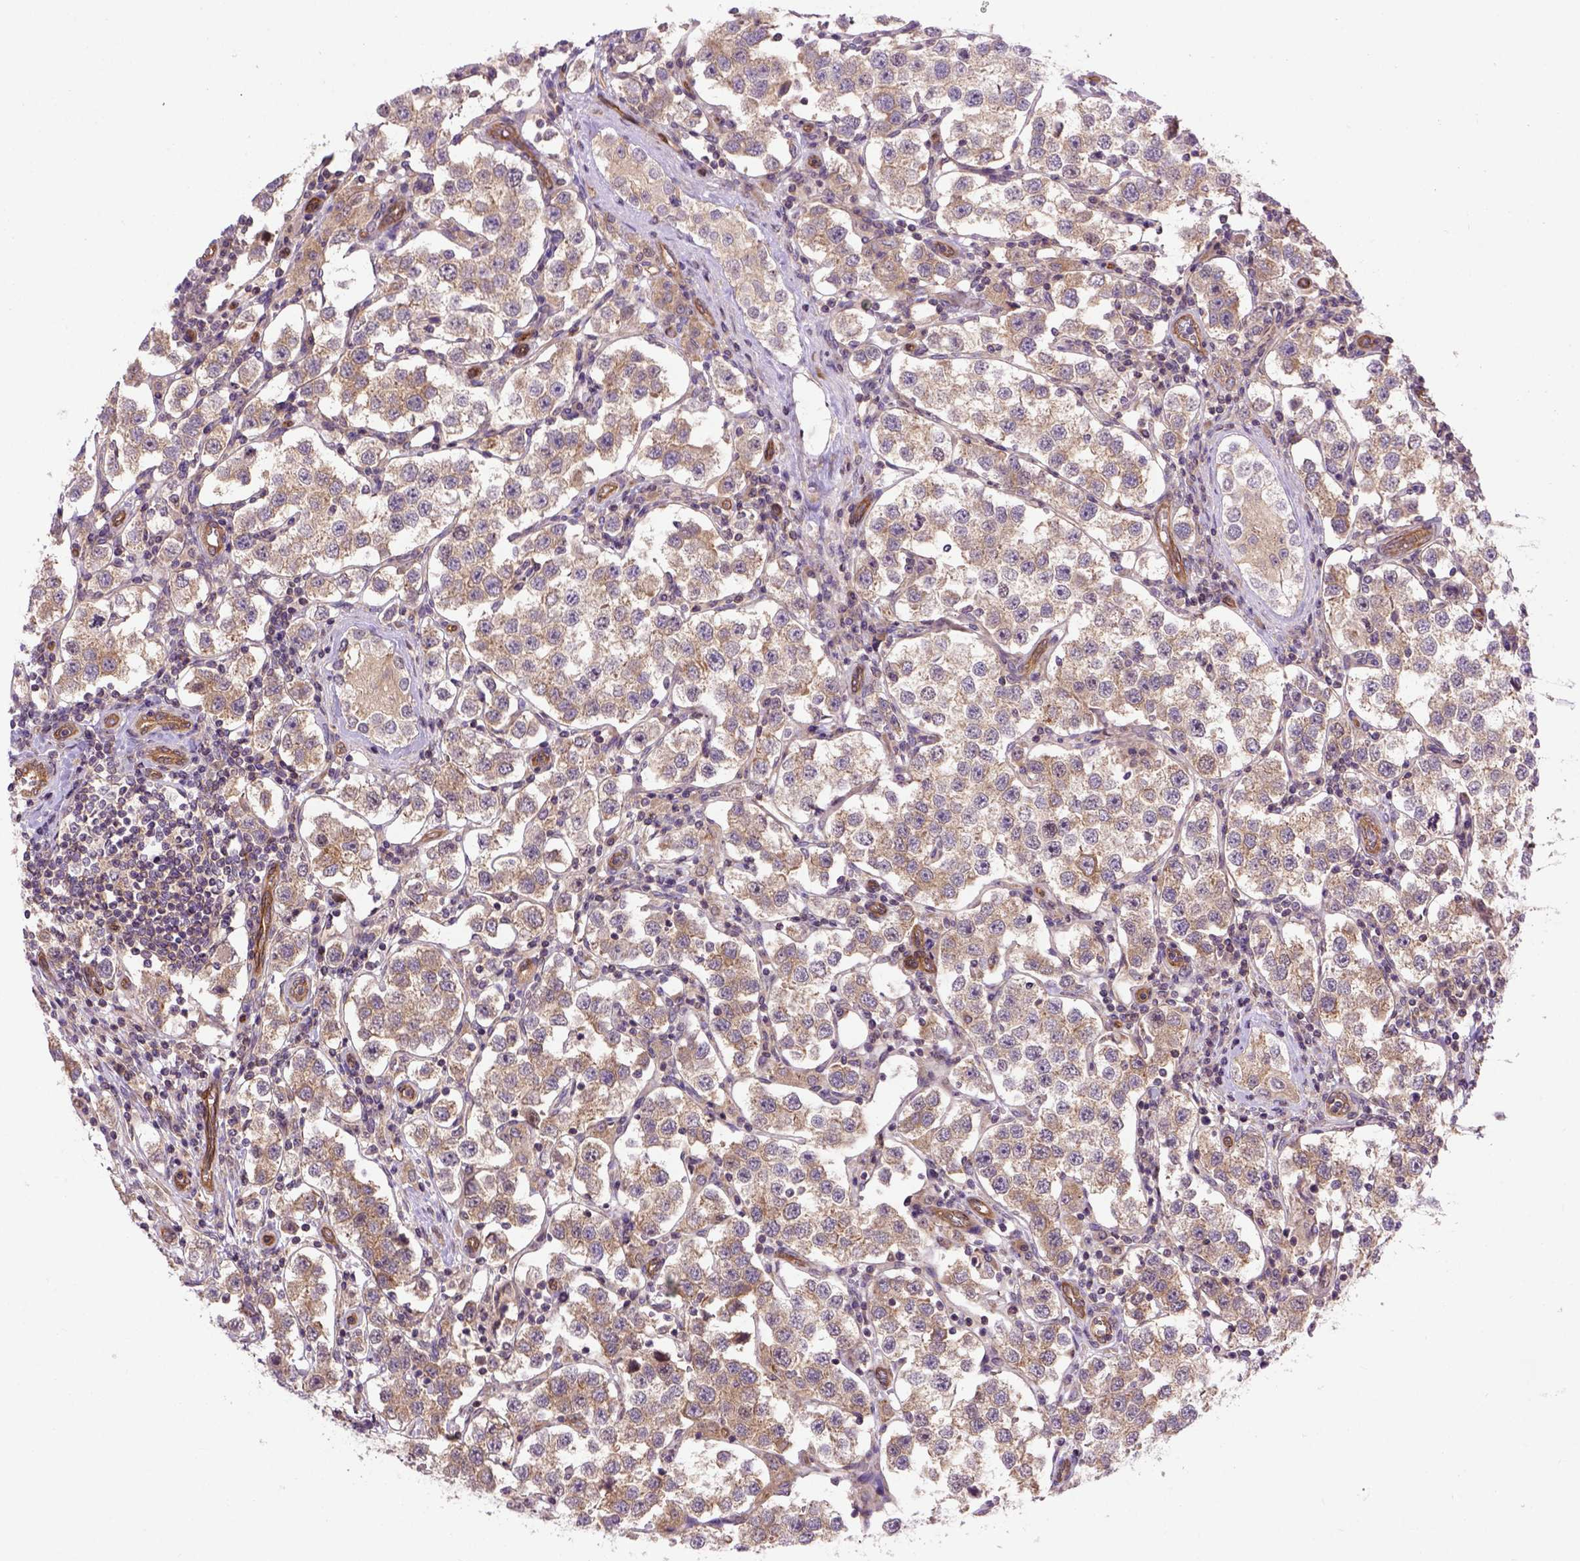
{"staining": {"intensity": "weak", "quantity": ">75%", "location": "cytoplasmic/membranous"}, "tissue": "testis cancer", "cell_type": "Tumor cells", "image_type": "cancer", "snomed": [{"axis": "morphology", "description": "Seminoma, NOS"}, {"axis": "topography", "description": "Testis"}], "caption": "Testis cancer (seminoma) stained for a protein (brown) demonstrates weak cytoplasmic/membranous positive positivity in about >75% of tumor cells.", "gene": "CASKIN2", "patient": {"sex": "male", "age": 37}}